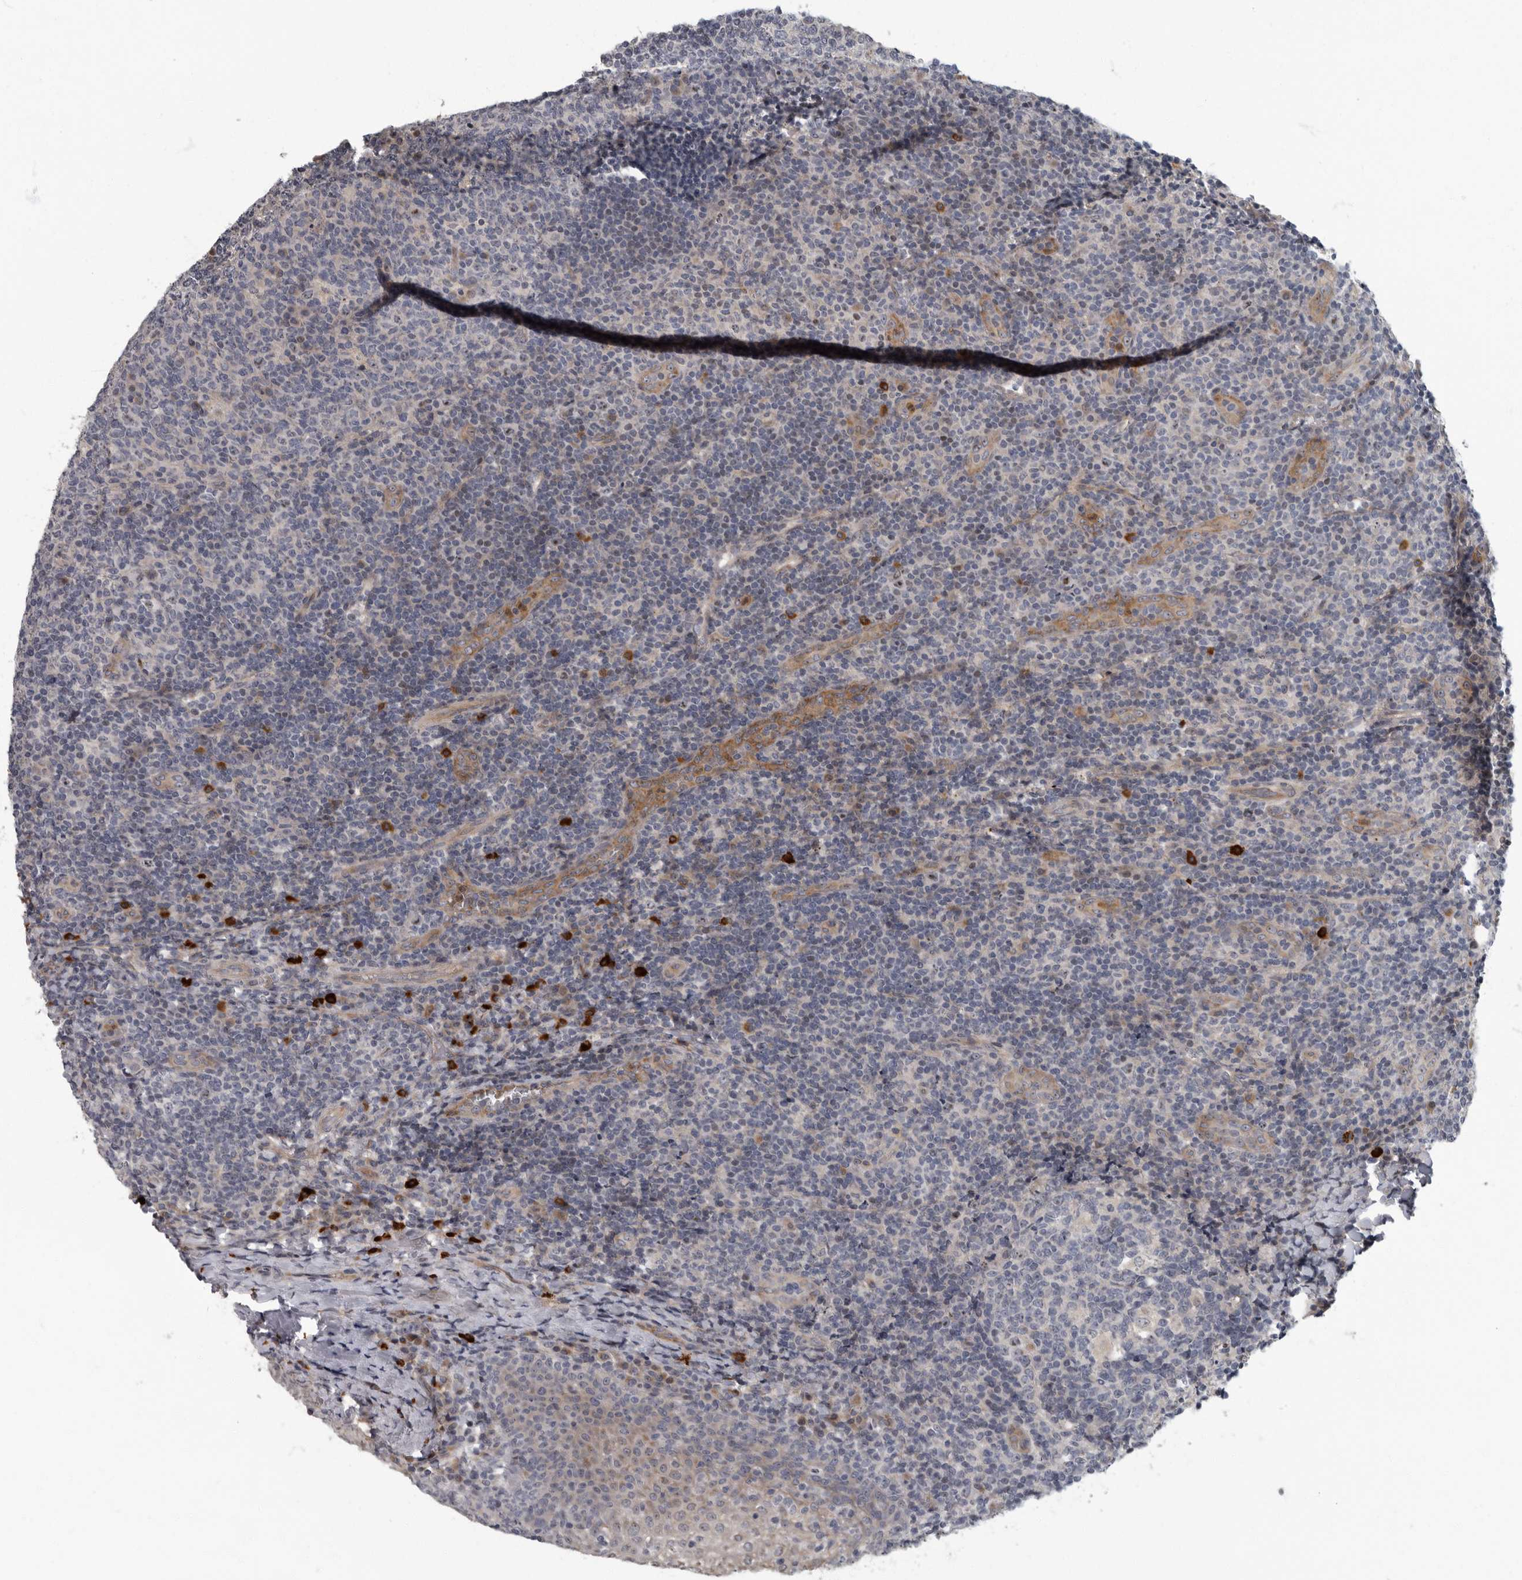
{"staining": {"intensity": "moderate", "quantity": "<25%", "location": "cytoplasmic/membranous"}, "tissue": "tonsil", "cell_type": "Germinal center cells", "image_type": "normal", "snomed": [{"axis": "morphology", "description": "Normal tissue, NOS"}, {"axis": "topography", "description": "Tonsil"}], "caption": "The histopathology image reveals a brown stain indicating the presence of a protein in the cytoplasmic/membranous of germinal center cells in tonsil. The protein of interest is shown in brown color, while the nuclei are stained blue.", "gene": "PDCD11", "patient": {"sex": "female", "age": 19}}